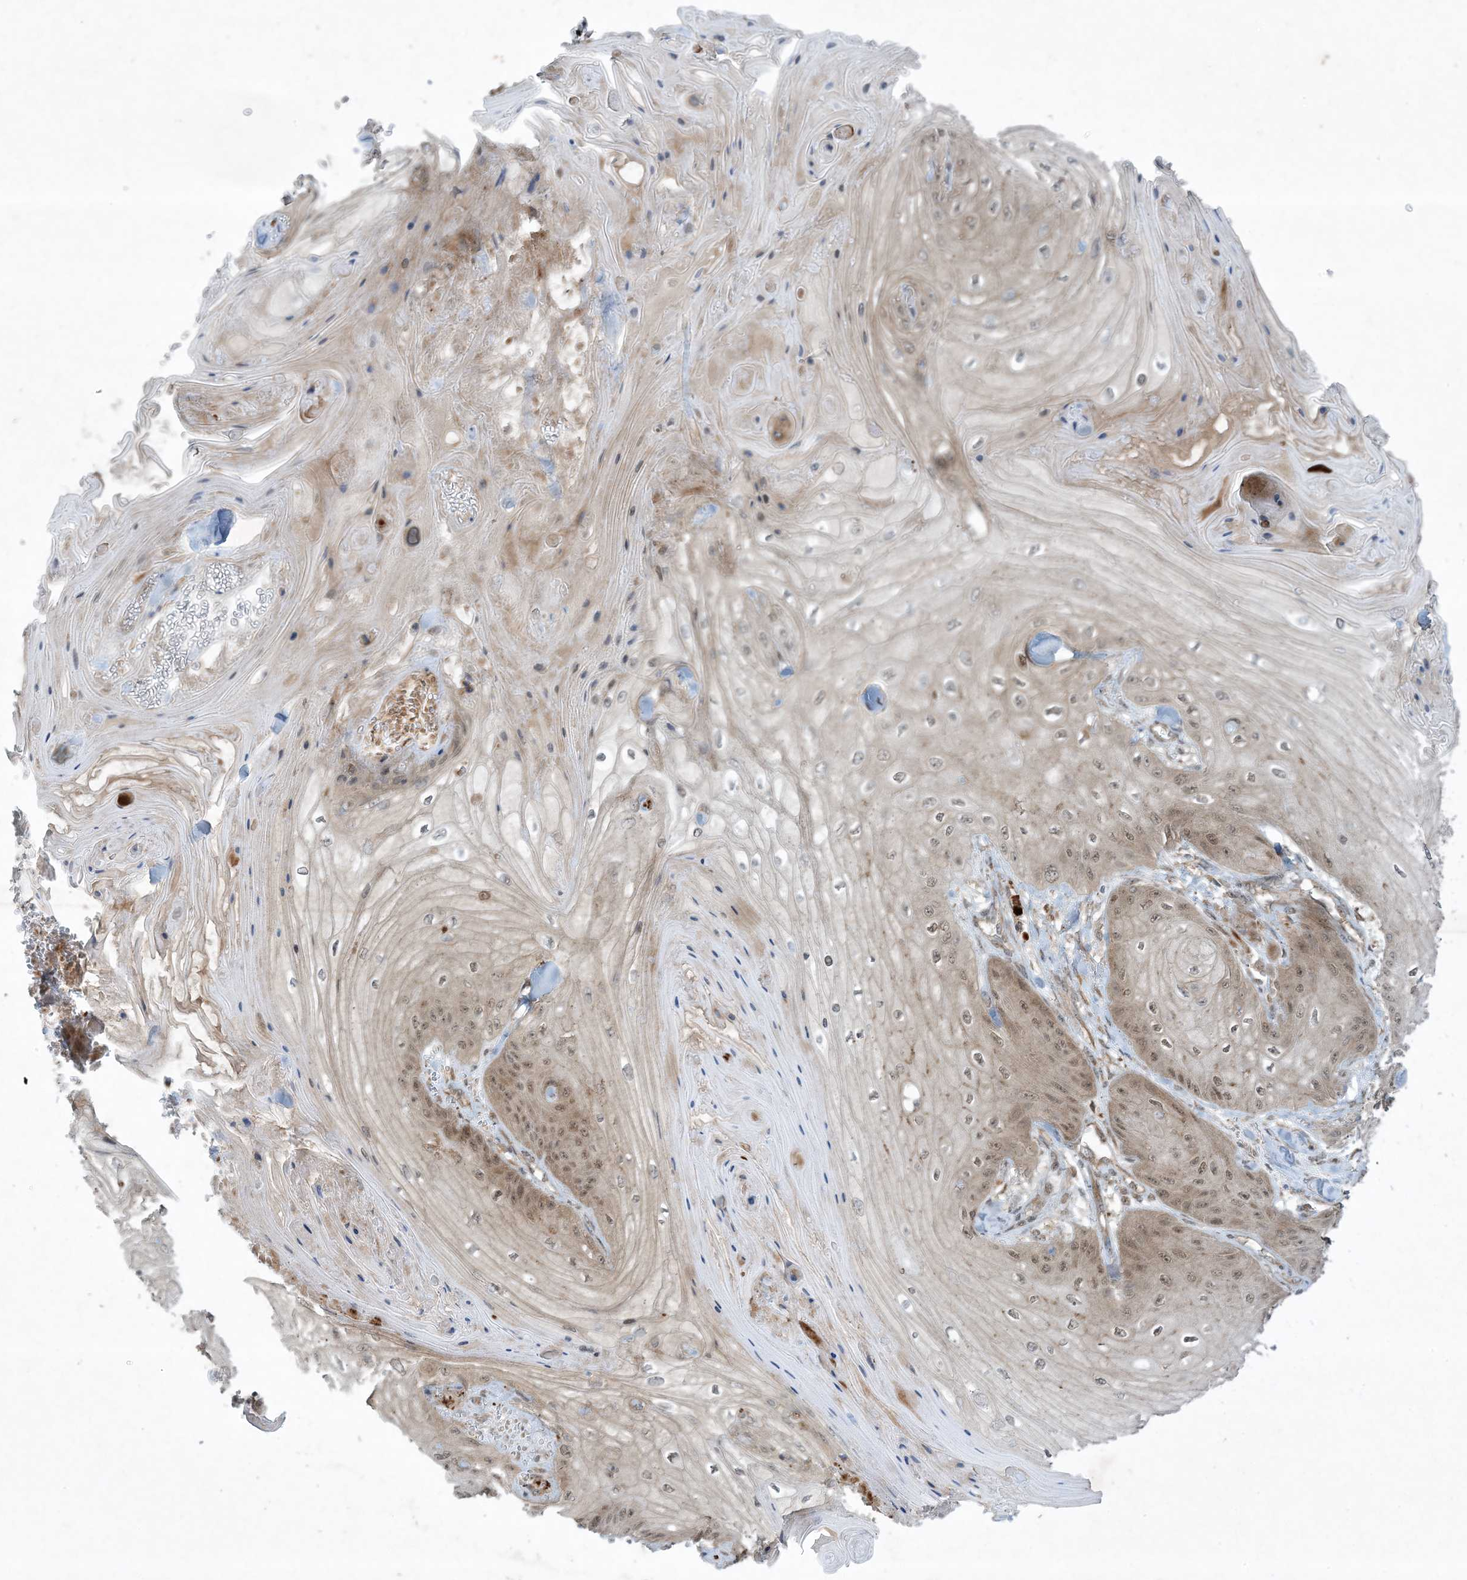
{"staining": {"intensity": "weak", "quantity": ">75%", "location": "nuclear"}, "tissue": "skin cancer", "cell_type": "Tumor cells", "image_type": "cancer", "snomed": [{"axis": "morphology", "description": "Squamous cell carcinoma, NOS"}, {"axis": "topography", "description": "Skin"}], "caption": "High-power microscopy captured an immunohistochemistry micrograph of skin cancer, revealing weak nuclear positivity in about >75% of tumor cells.", "gene": "STAM2", "patient": {"sex": "male", "age": 74}}